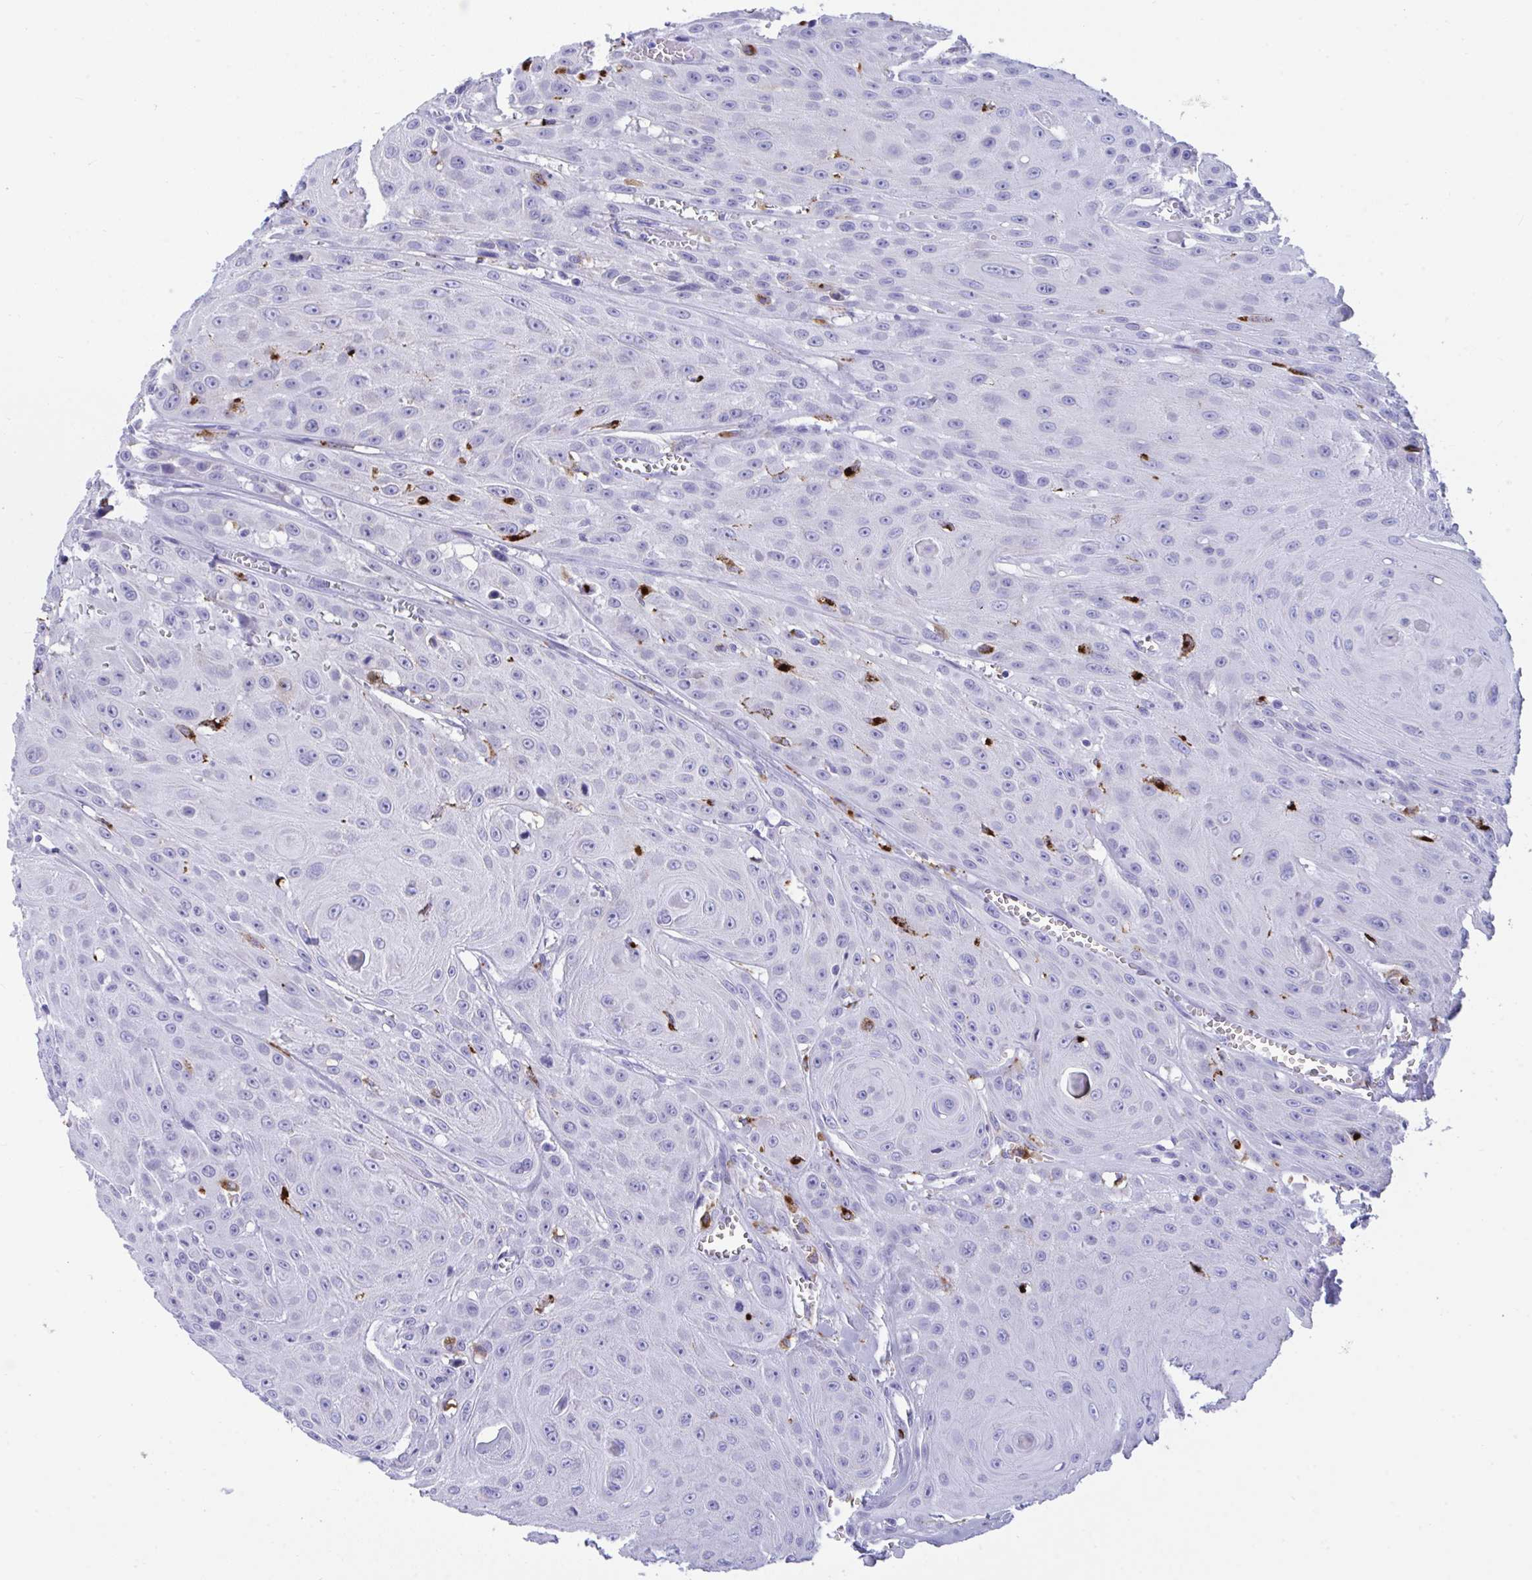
{"staining": {"intensity": "negative", "quantity": "none", "location": "none"}, "tissue": "head and neck cancer", "cell_type": "Tumor cells", "image_type": "cancer", "snomed": [{"axis": "morphology", "description": "Squamous cell carcinoma, NOS"}, {"axis": "topography", "description": "Oral tissue"}, {"axis": "topography", "description": "Head-Neck"}], "caption": "Head and neck squamous cell carcinoma was stained to show a protein in brown. There is no significant staining in tumor cells. (DAB immunohistochemistry visualized using brightfield microscopy, high magnification).", "gene": "CPVL", "patient": {"sex": "male", "age": 81}}